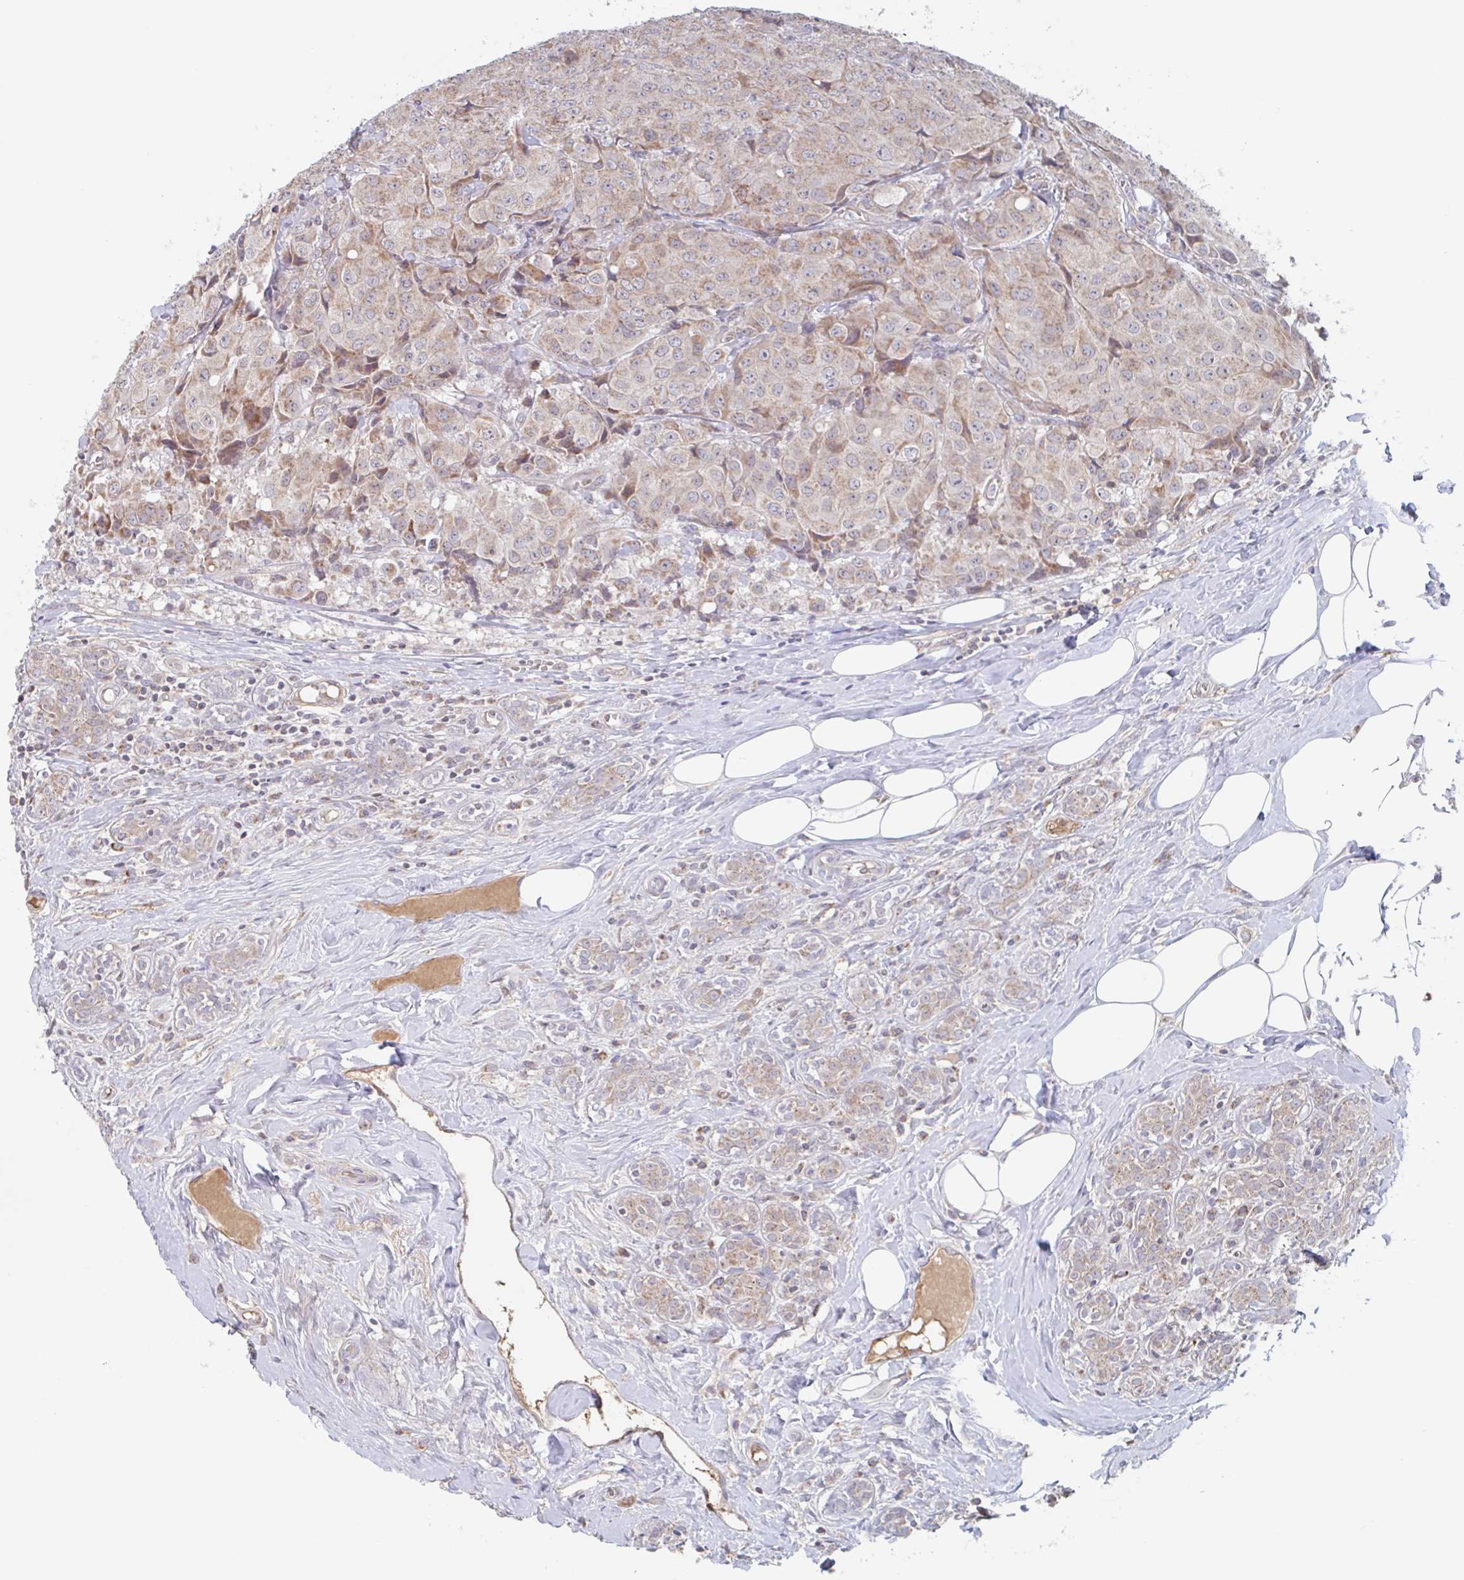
{"staining": {"intensity": "weak", "quantity": "25%-75%", "location": "cytoplasmic/membranous"}, "tissue": "breast cancer", "cell_type": "Tumor cells", "image_type": "cancer", "snomed": [{"axis": "morphology", "description": "Duct carcinoma"}, {"axis": "topography", "description": "Breast"}], "caption": "A histopathology image of breast infiltrating ductal carcinoma stained for a protein exhibits weak cytoplasmic/membranous brown staining in tumor cells.", "gene": "SURF1", "patient": {"sex": "female", "age": 43}}